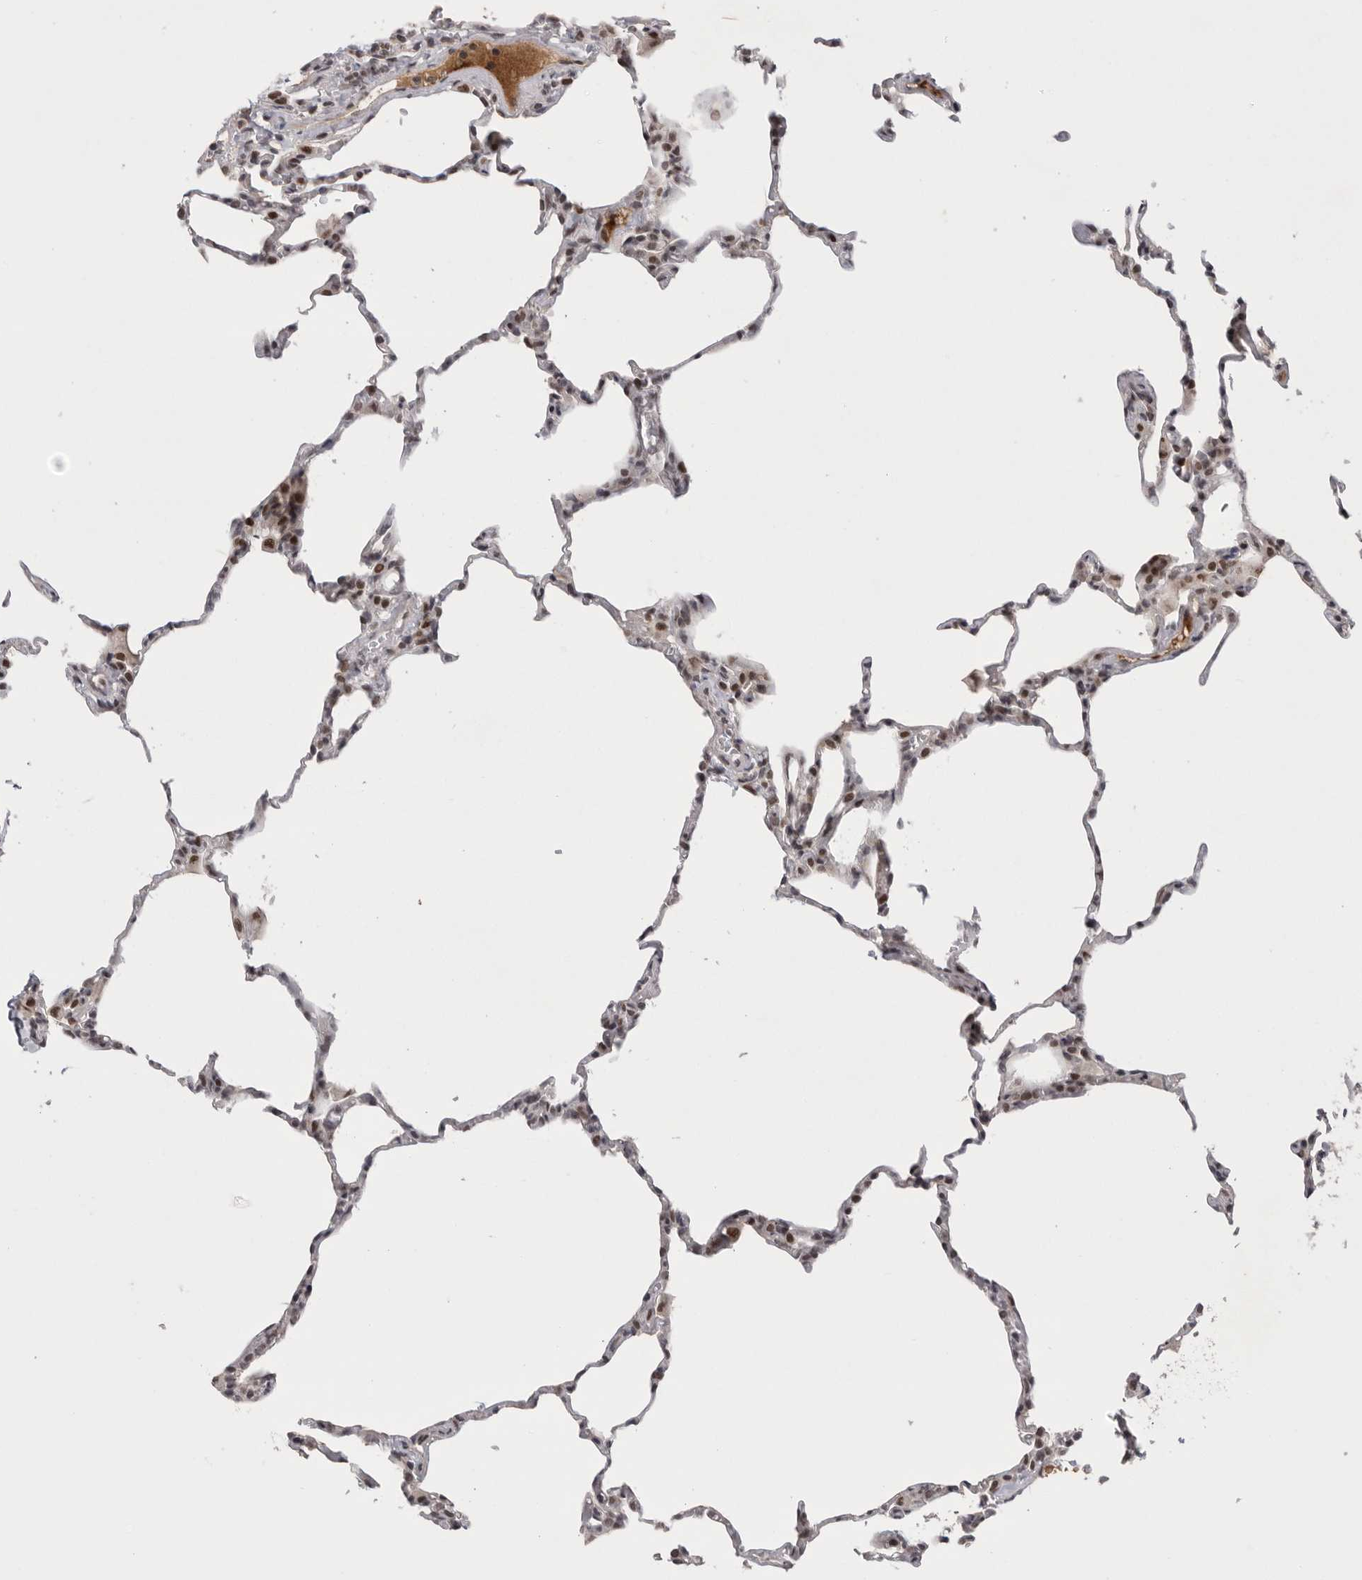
{"staining": {"intensity": "moderate", "quantity": "25%-75%", "location": "nuclear"}, "tissue": "lung", "cell_type": "Alveolar cells", "image_type": "normal", "snomed": [{"axis": "morphology", "description": "Normal tissue, NOS"}, {"axis": "topography", "description": "Lung"}], "caption": "Protein expression by immunohistochemistry (IHC) displays moderate nuclear positivity in about 25%-75% of alveolar cells in normal lung.", "gene": "POU5F1", "patient": {"sex": "male", "age": 20}}